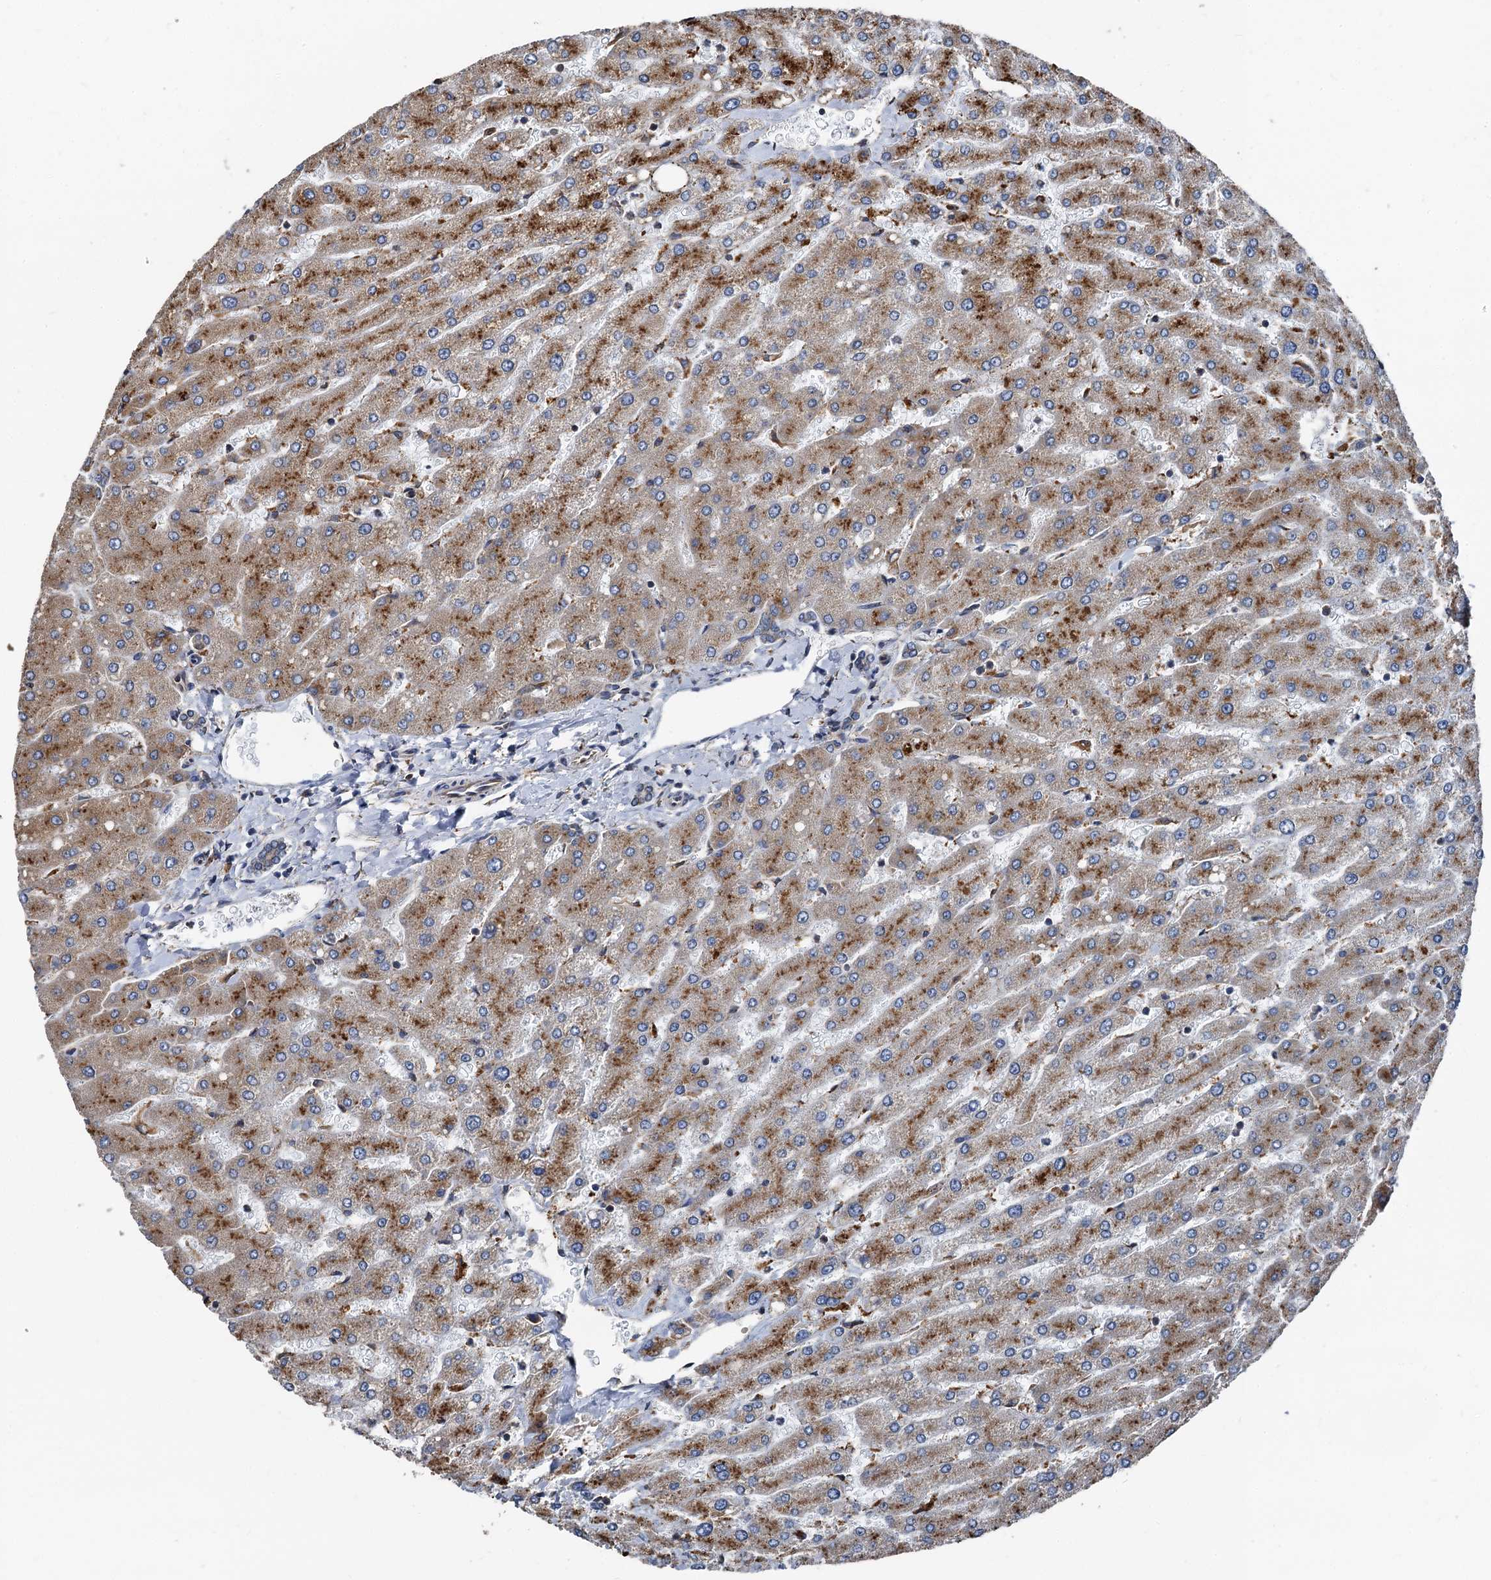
{"staining": {"intensity": "weak", "quantity": "<25%", "location": "cytoplasmic/membranous"}, "tissue": "liver", "cell_type": "Cholangiocytes", "image_type": "normal", "snomed": [{"axis": "morphology", "description": "Normal tissue, NOS"}, {"axis": "topography", "description": "Liver"}], "caption": "The immunohistochemistry image has no significant staining in cholangiocytes of liver.", "gene": "NEURL1B", "patient": {"sex": "male", "age": 55}}